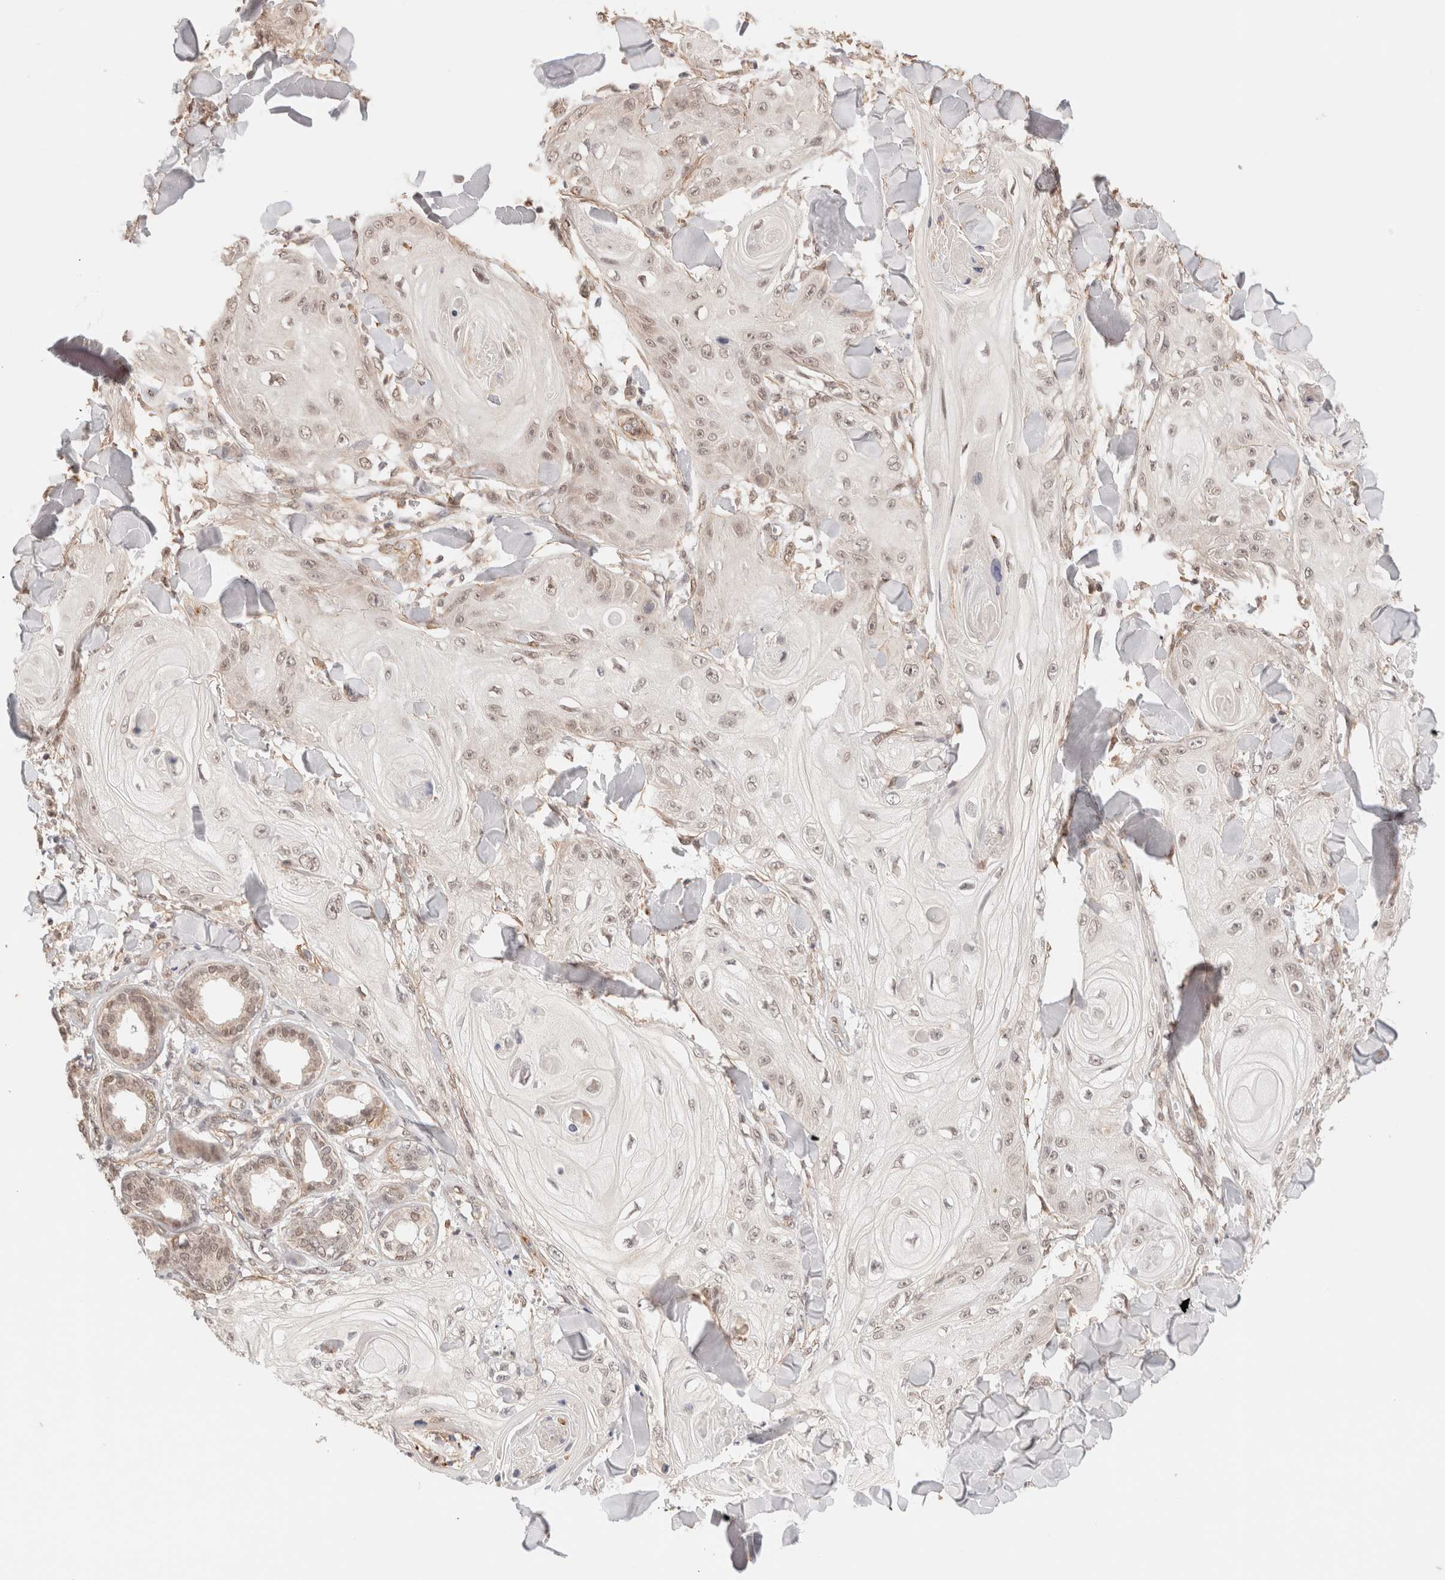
{"staining": {"intensity": "weak", "quantity": "25%-75%", "location": "nuclear"}, "tissue": "skin cancer", "cell_type": "Tumor cells", "image_type": "cancer", "snomed": [{"axis": "morphology", "description": "Squamous cell carcinoma, NOS"}, {"axis": "topography", "description": "Skin"}], "caption": "DAB (3,3'-diaminobenzidine) immunohistochemical staining of skin cancer (squamous cell carcinoma) demonstrates weak nuclear protein expression in approximately 25%-75% of tumor cells.", "gene": "BRPF3", "patient": {"sex": "male", "age": 74}}